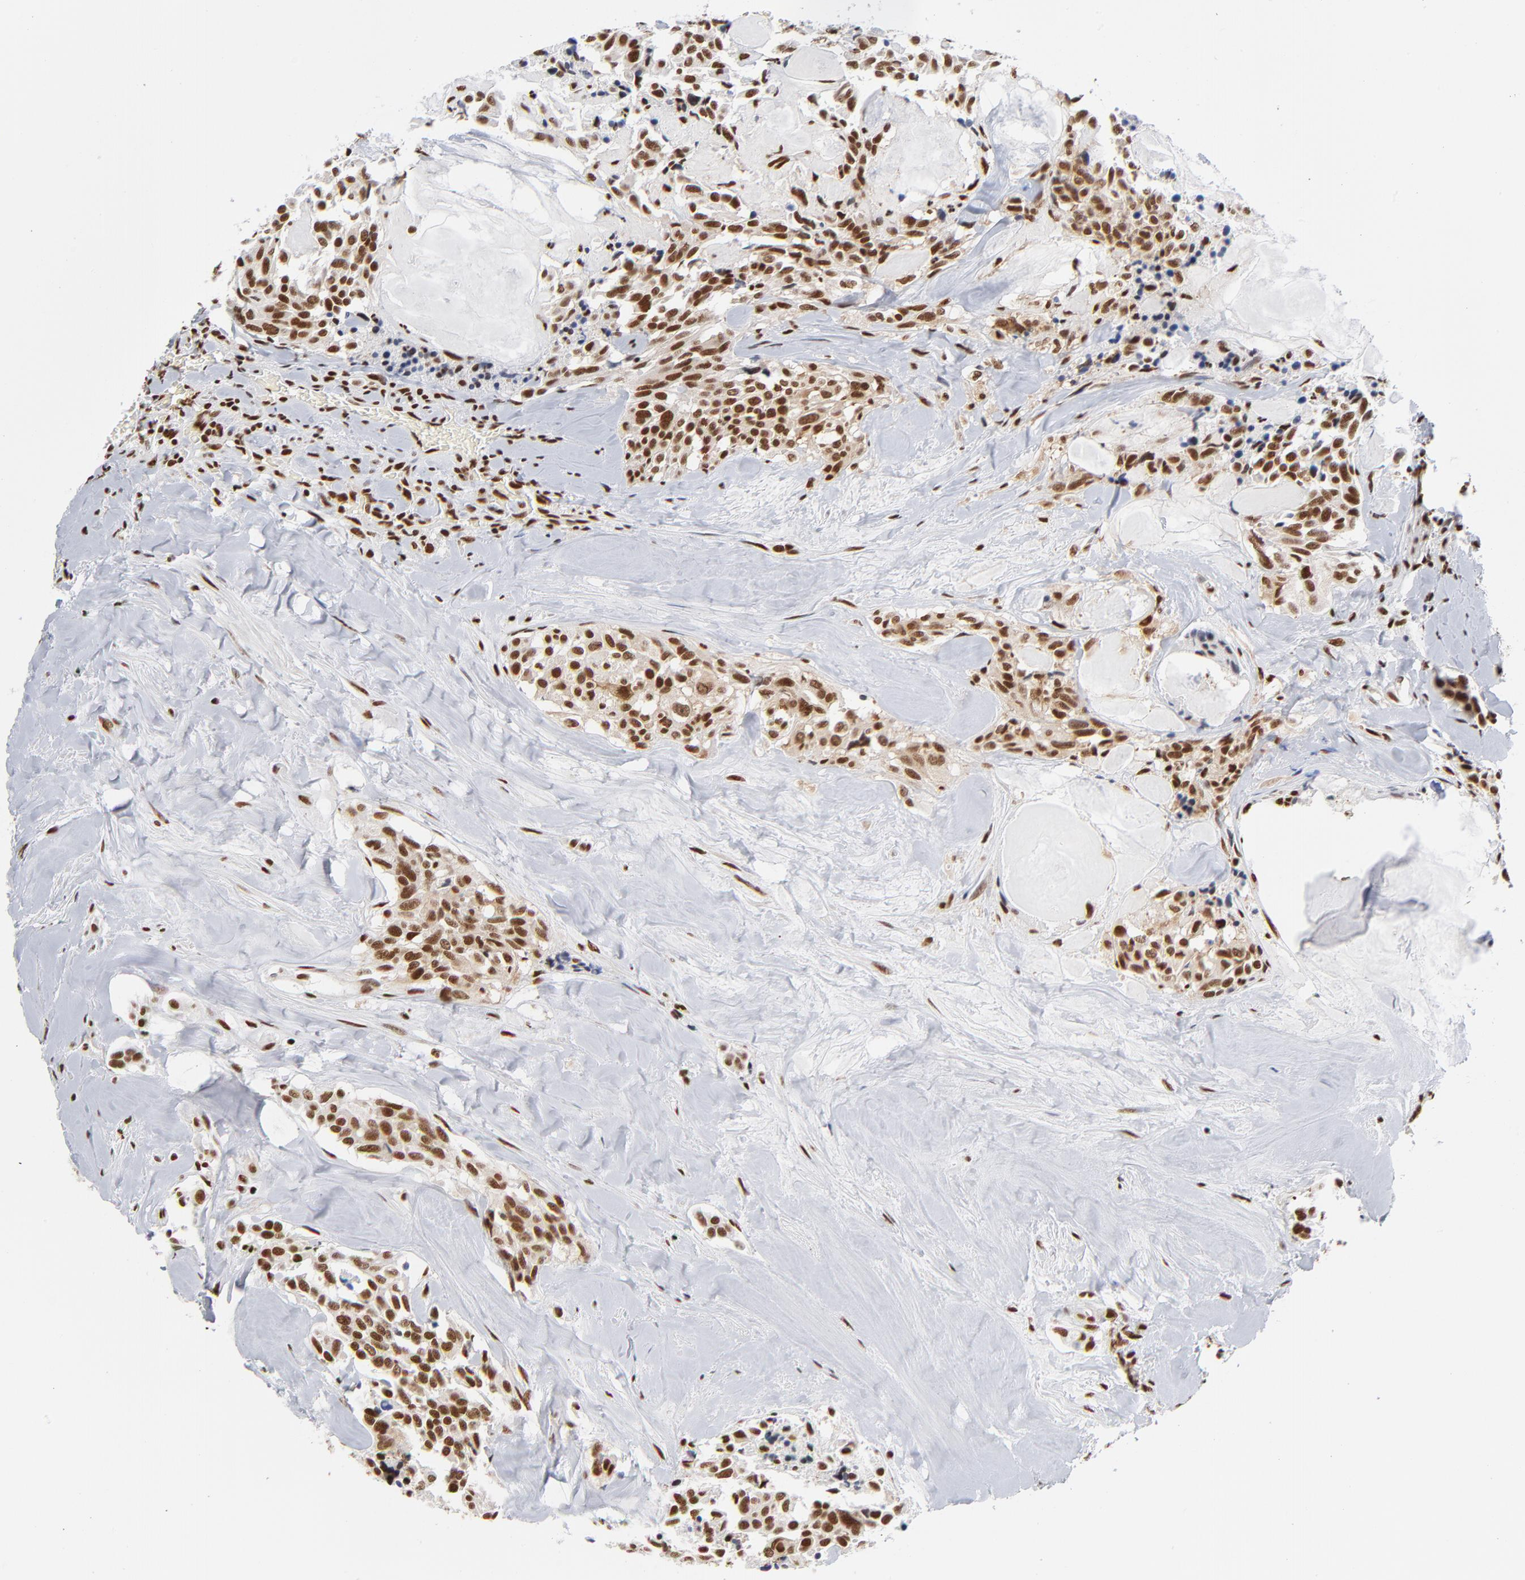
{"staining": {"intensity": "strong", "quantity": ">75%", "location": "nuclear"}, "tissue": "thyroid cancer", "cell_type": "Tumor cells", "image_type": "cancer", "snomed": [{"axis": "morphology", "description": "Carcinoma, NOS"}, {"axis": "morphology", "description": "Carcinoid, malignant, NOS"}, {"axis": "topography", "description": "Thyroid gland"}], "caption": "Protein staining of thyroid carcinoma tissue shows strong nuclear positivity in approximately >75% of tumor cells. (Stains: DAB (3,3'-diaminobenzidine) in brown, nuclei in blue, Microscopy: brightfield microscopy at high magnification).", "gene": "CREB1", "patient": {"sex": "male", "age": 33}}